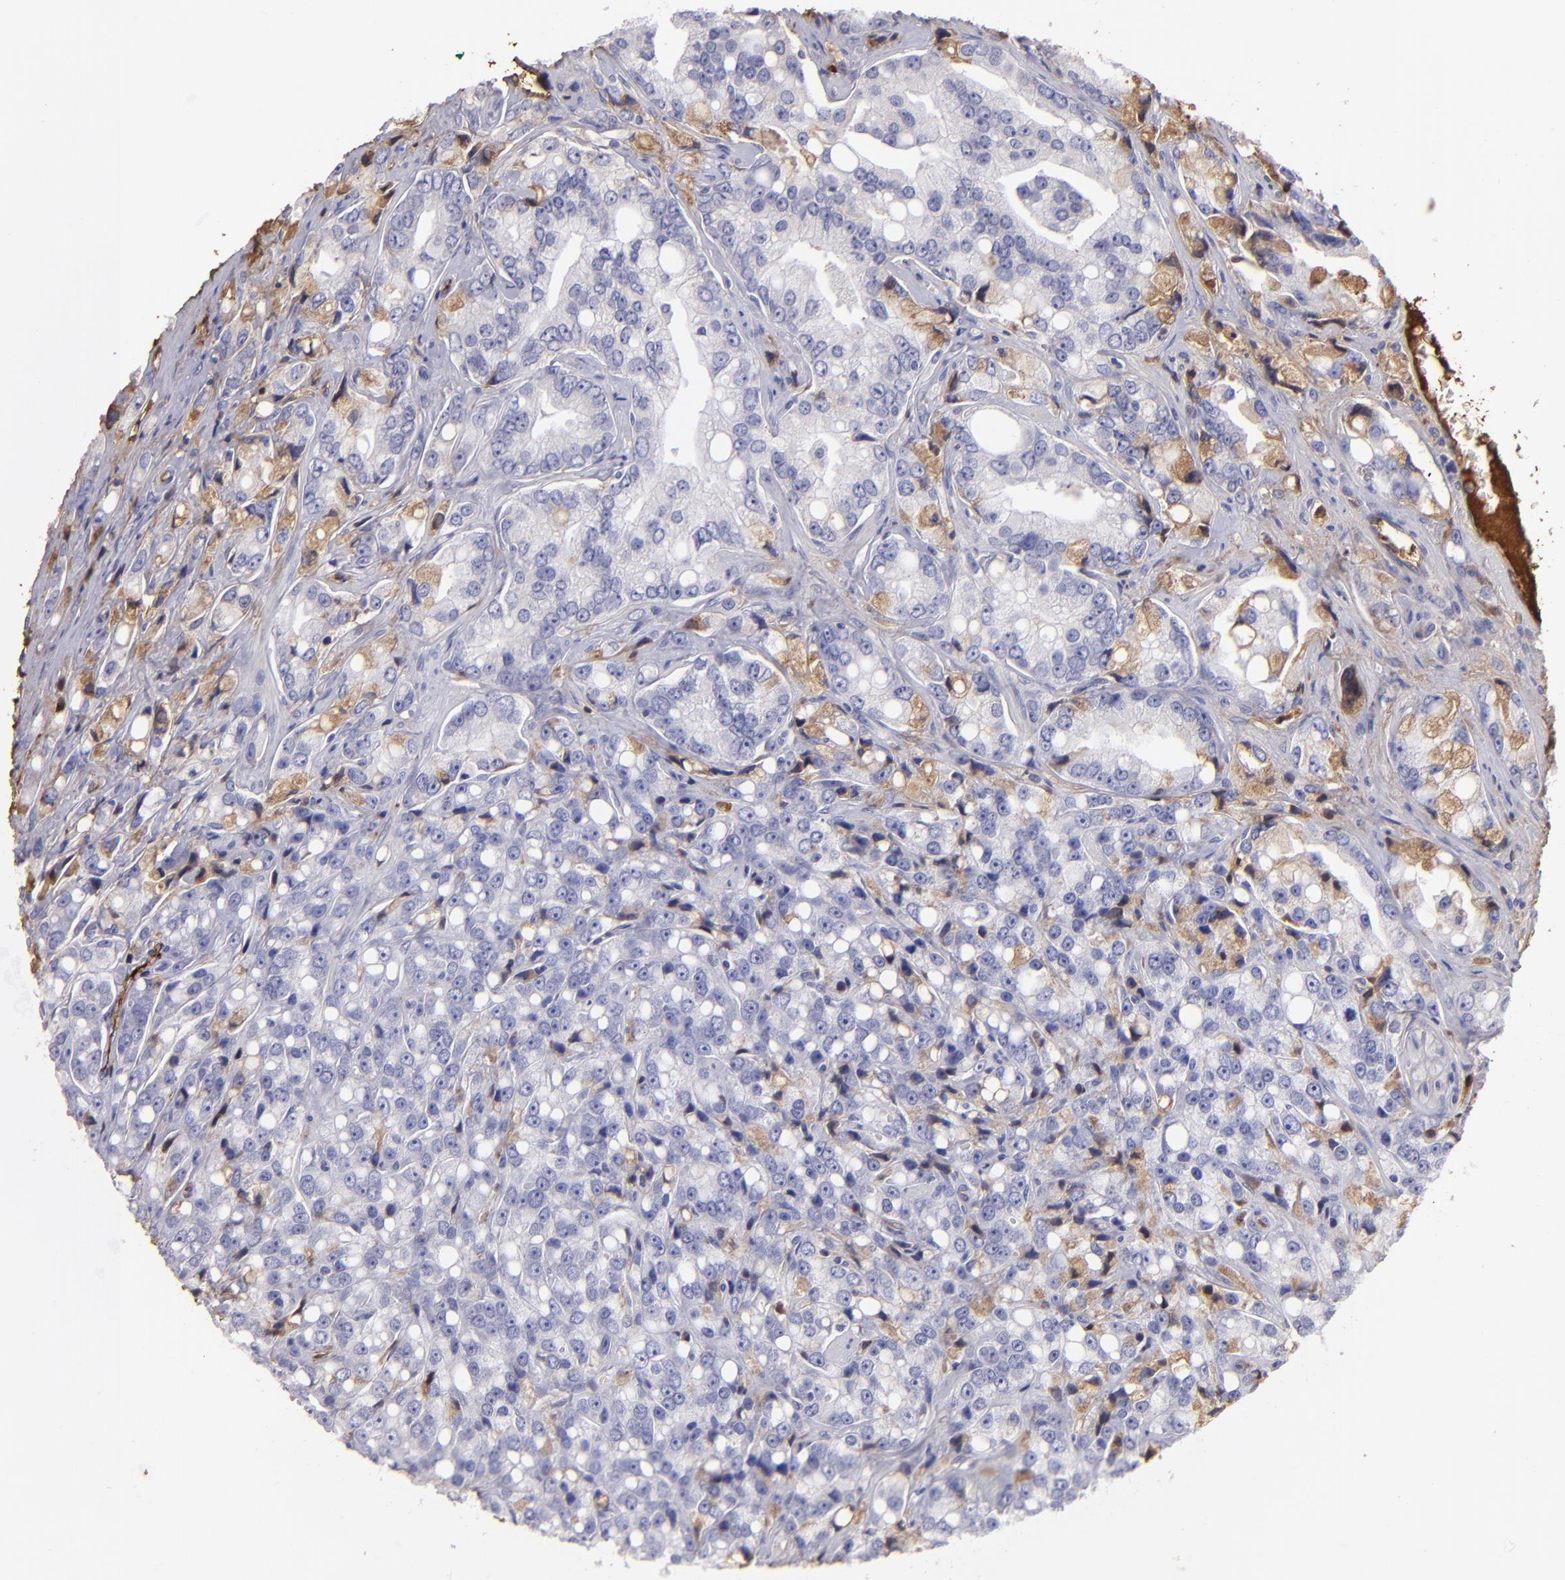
{"staining": {"intensity": "weak", "quantity": ">75%", "location": "cytoplasmic/membranous"}, "tissue": "prostate cancer", "cell_type": "Tumor cells", "image_type": "cancer", "snomed": [{"axis": "morphology", "description": "Adenocarcinoma, High grade"}, {"axis": "topography", "description": "Prostate"}], "caption": "High-power microscopy captured an immunohistochemistry histopathology image of prostate cancer, revealing weak cytoplasmic/membranous positivity in approximately >75% of tumor cells.", "gene": "FGB", "patient": {"sex": "male", "age": 67}}